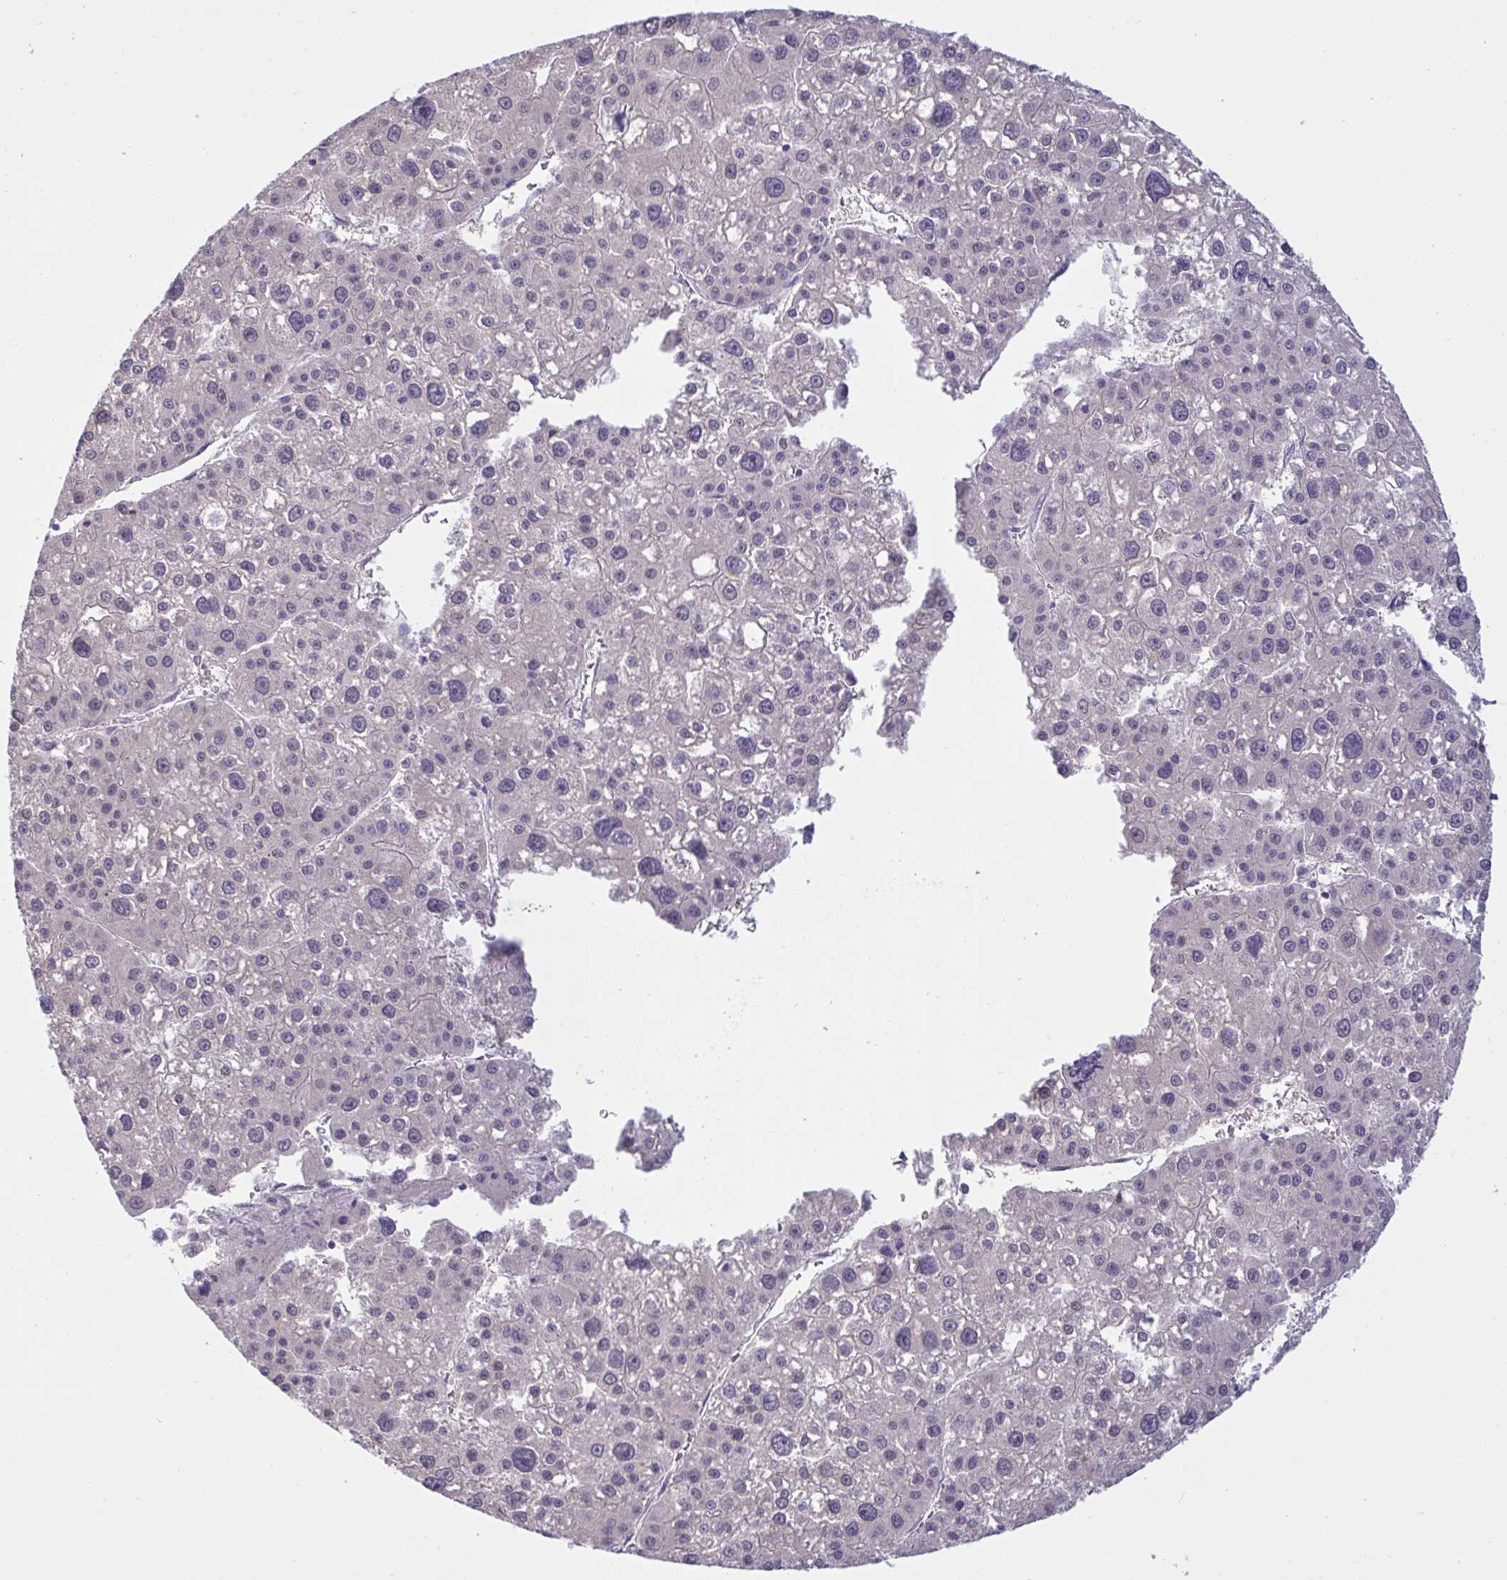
{"staining": {"intensity": "negative", "quantity": "none", "location": "none"}, "tissue": "liver cancer", "cell_type": "Tumor cells", "image_type": "cancer", "snomed": [{"axis": "morphology", "description": "Carcinoma, Hepatocellular, NOS"}, {"axis": "topography", "description": "Liver"}], "caption": "An immunohistochemistry (IHC) image of liver cancer is shown. There is no staining in tumor cells of liver cancer.", "gene": "TMEM41A", "patient": {"sex": "male", "age": 73}}